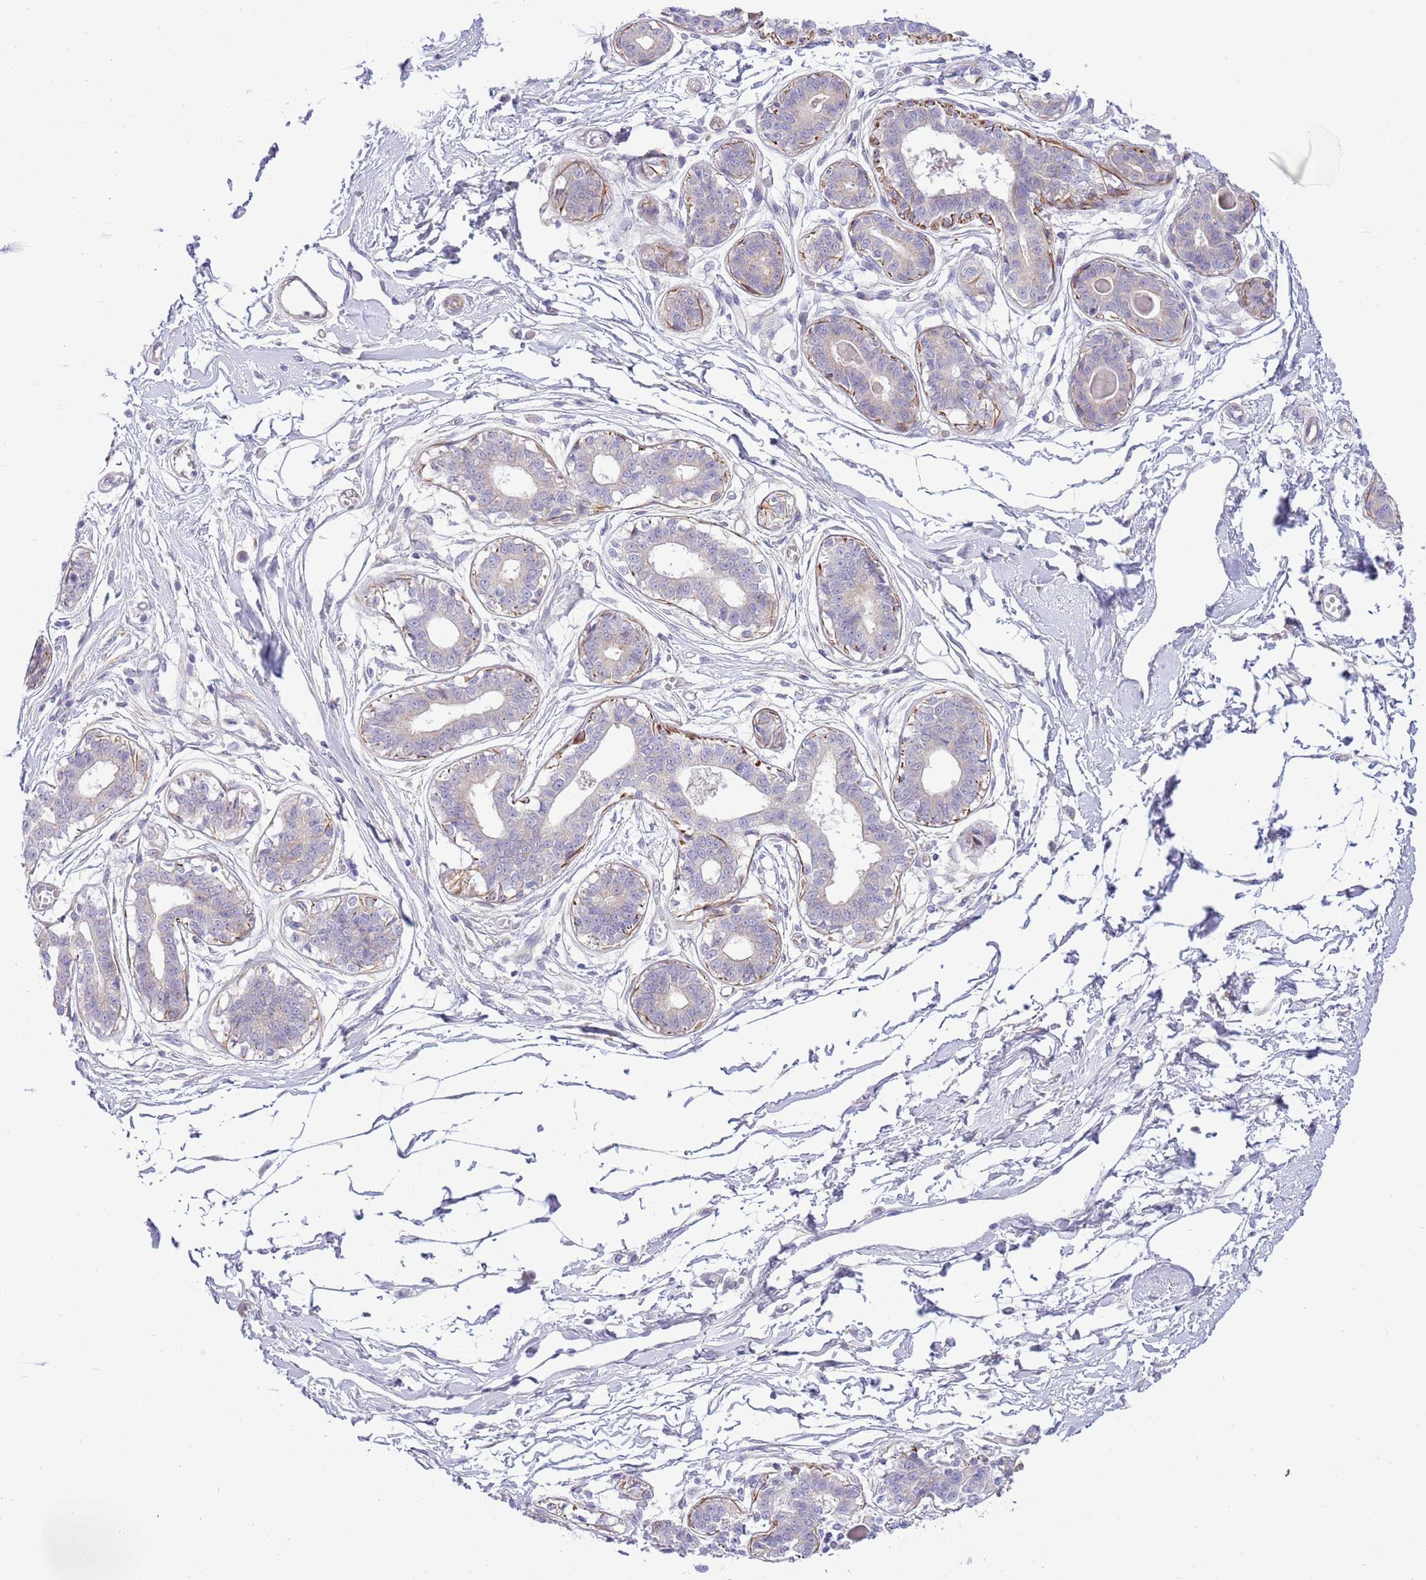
{"staining": {"intensity": "negative", "quantity": "none", "location": "none"}, "tissue": "breast", "cell_type": "Adipocytes", "image_type": "normal", "snomed": [{"axis": "morphology", "description": "Normal tissue, NOS"}, {"axis": "topography", "description": "Breast"}], "caption": "Immunohistochemistry (IHC) photomicrograph of normal human breast stained for a protein (brown), which displays no staining in adipocytes. (DAB (3,3'-diaminobenzidine) IHC with hematoxylin counter stain).", "gene": "ZC4H2", "patient": {"sex": "female", "age": 45}}